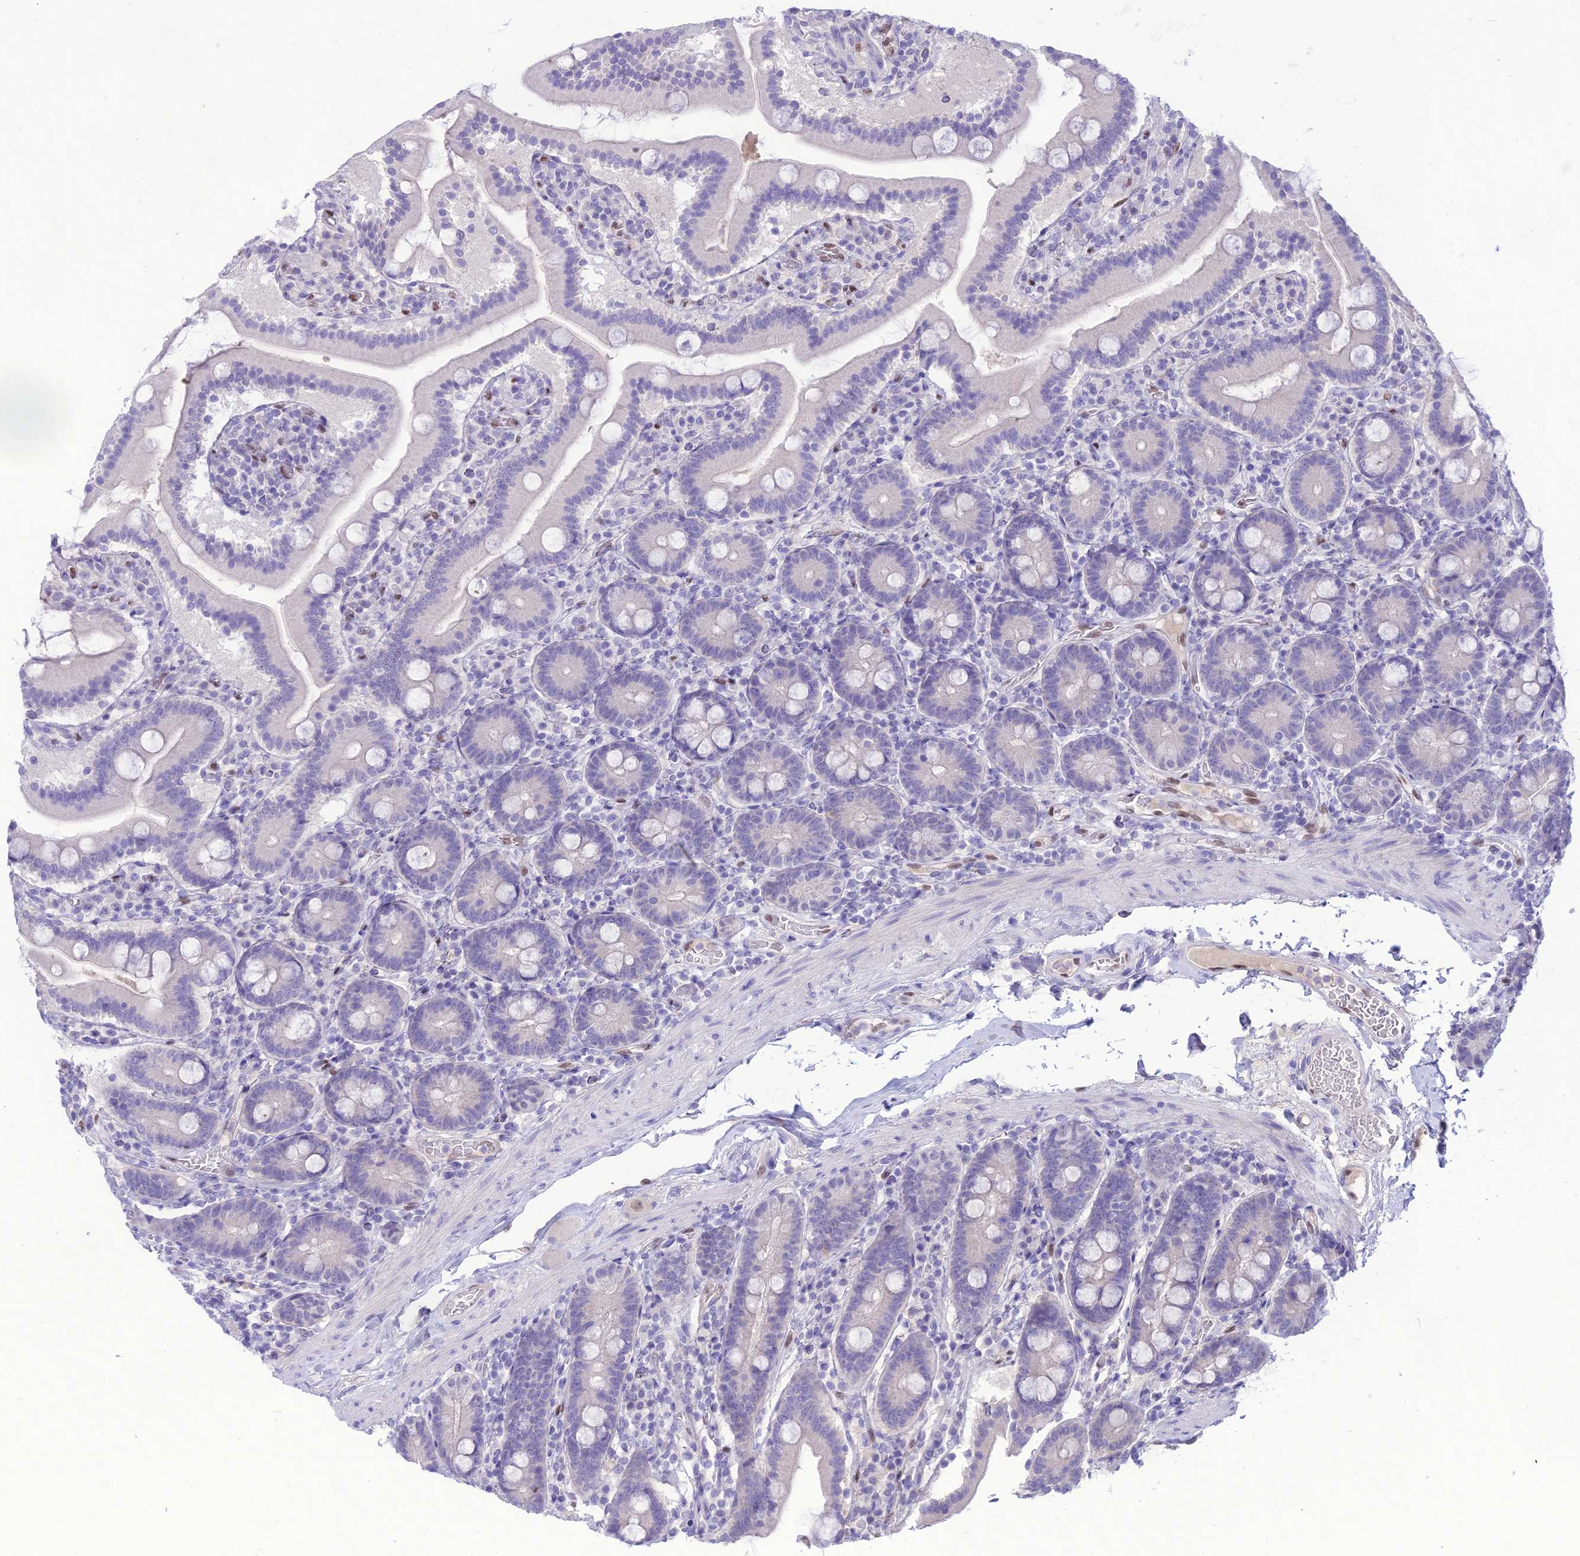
{"staining": {"intensity": "negative", "quantity": "none", "location": "none"}, "tissue": "duodenum", "cell_type": "Glandular cells", "image_type": "normal", "snomed": [{"axis": "morphology", "description": "Normal tissue, NOS"}, {"axis": "topography", "description": "Duodenum"}], "caption": "This is a histopathology image of IHC staining of benign duodenum, which shows no positivity in glandular cells.", "gene": "NOVA2", "patient": {"sex": "male", "age": 55}}